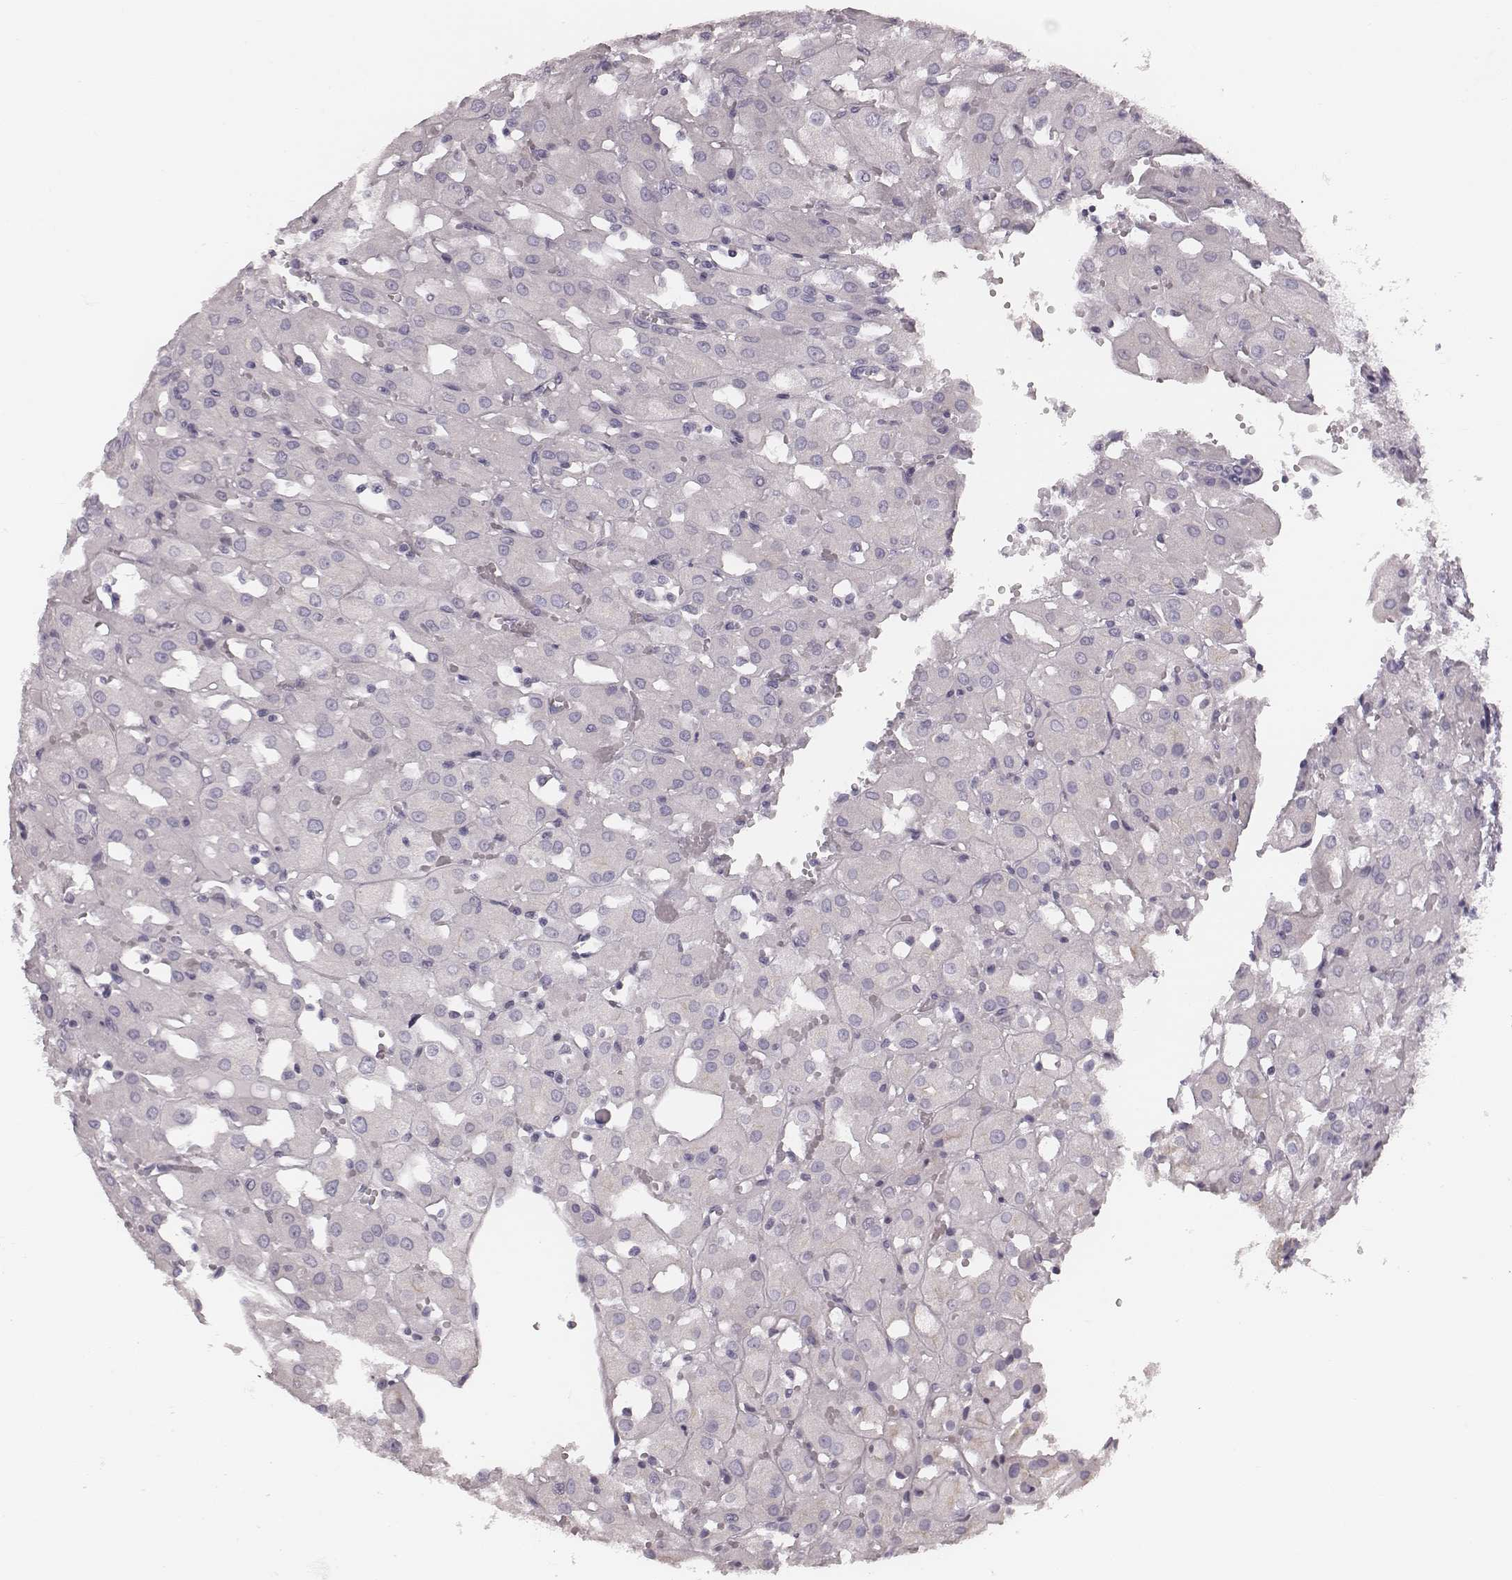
{"staining": {"intensity": "negative", "quantity": "none", "location": "none"}, "tissue": "renal cancer", "cell_type": "Tumor cells", "image_type": "cancer", "snomed": [{"axis": "morphology", "description": "Adenocarcinoma, NOS"}, {"axis": "topography", "description": "Kidney"}], "caption": "DAB immunohistochemical staining of renal cancer (adenocarcinoma) exhibits no significant expression in tumor cells.", "gene": "SPA17", "patient": {"sex": "male", "age": 72}}